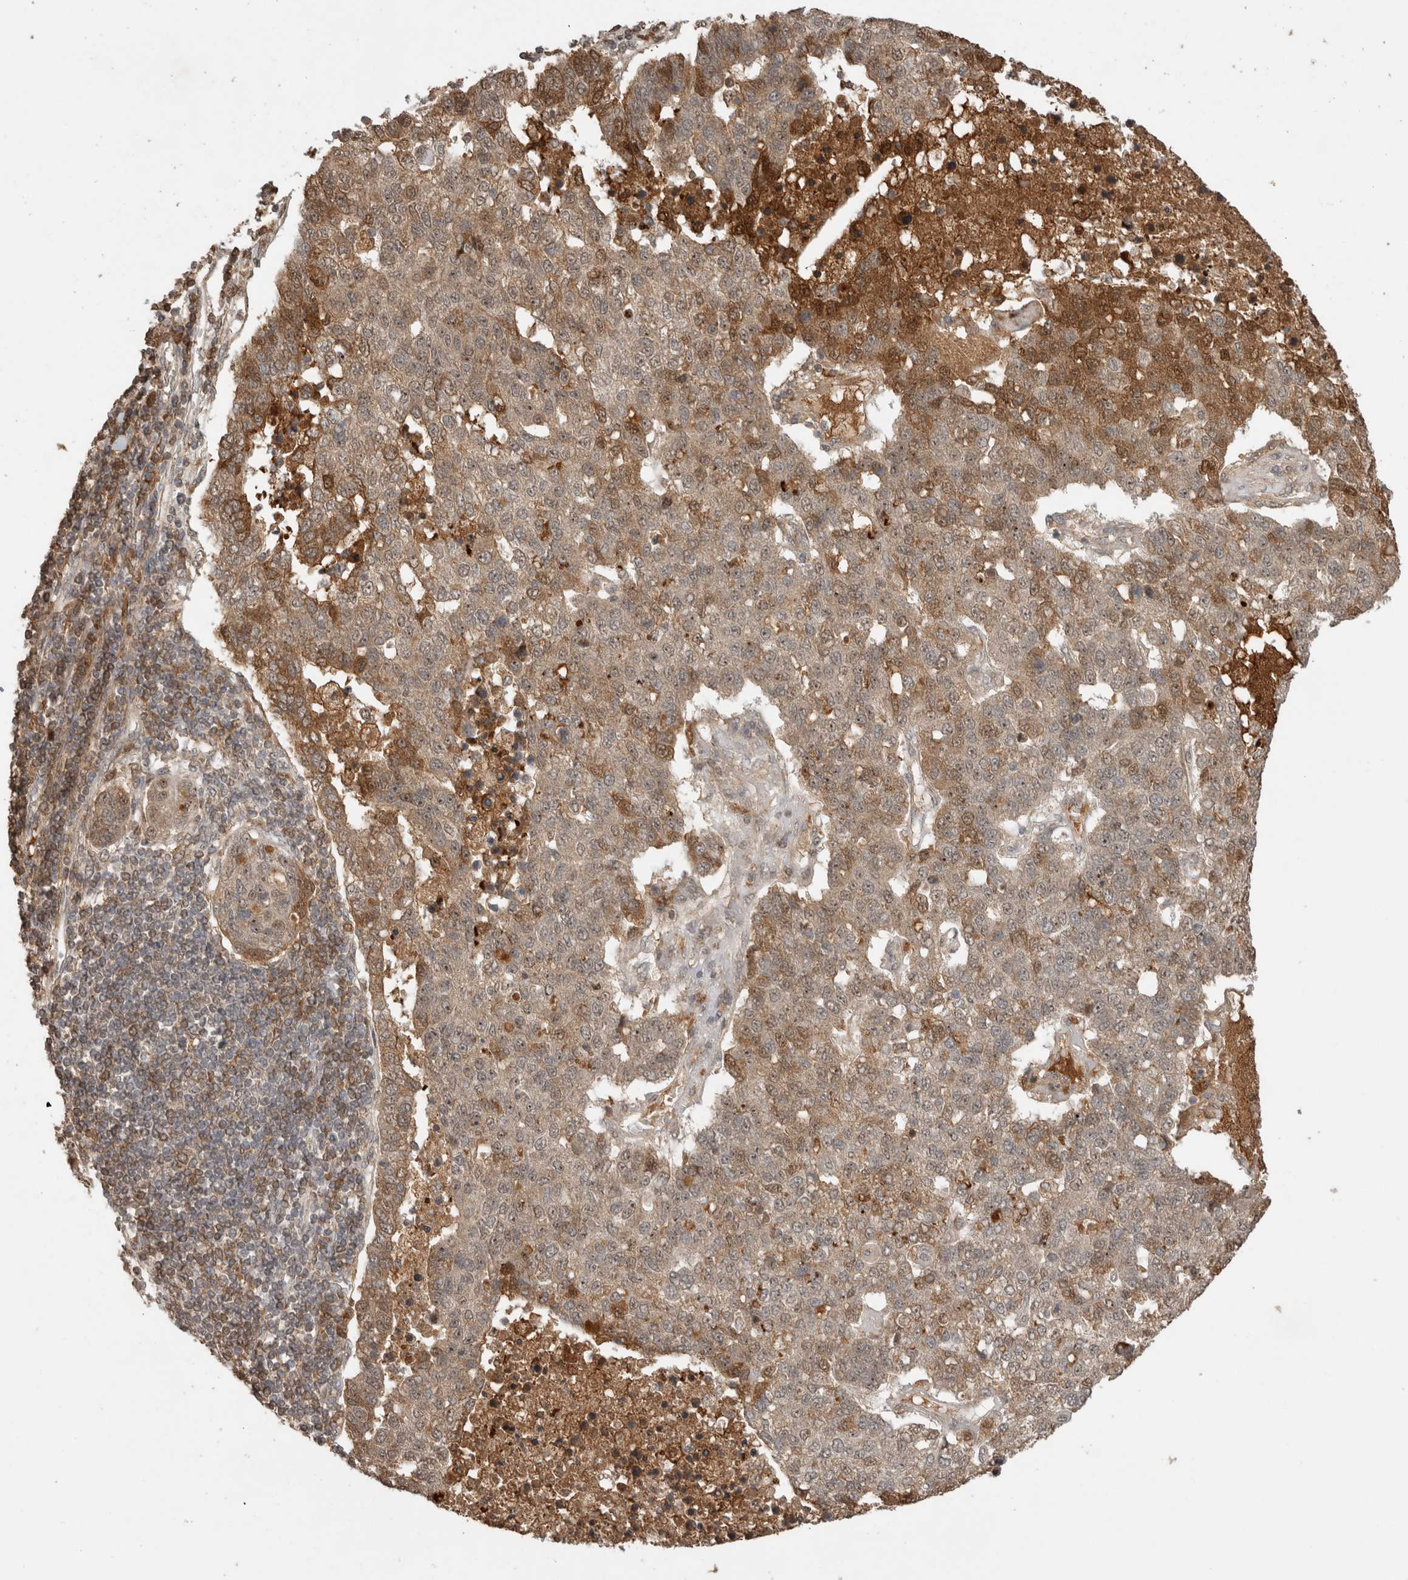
{"staining": {"intensity": "moderate", "quantity": ">75%", "location": "cytoplasmic/membranous"}, "tissue": "pancreatic cancer", "cell_type": "Tumor cells", "image_type": "cancer", "snomed": [{"axis": "morphology", "description": "Adenocarcinoma, NOS"}, {"axis": "topography", "description": "Pancreas"}], "caption": "Pancreatic cancer (adenocarcinoma) stained for a protein (brown) exhibits moderate cytoplasmic/membranous positive positivity in about >75% of tumor cells.", "gene": "FAM3A", "patient": {"sex": "female", "age": 61}}